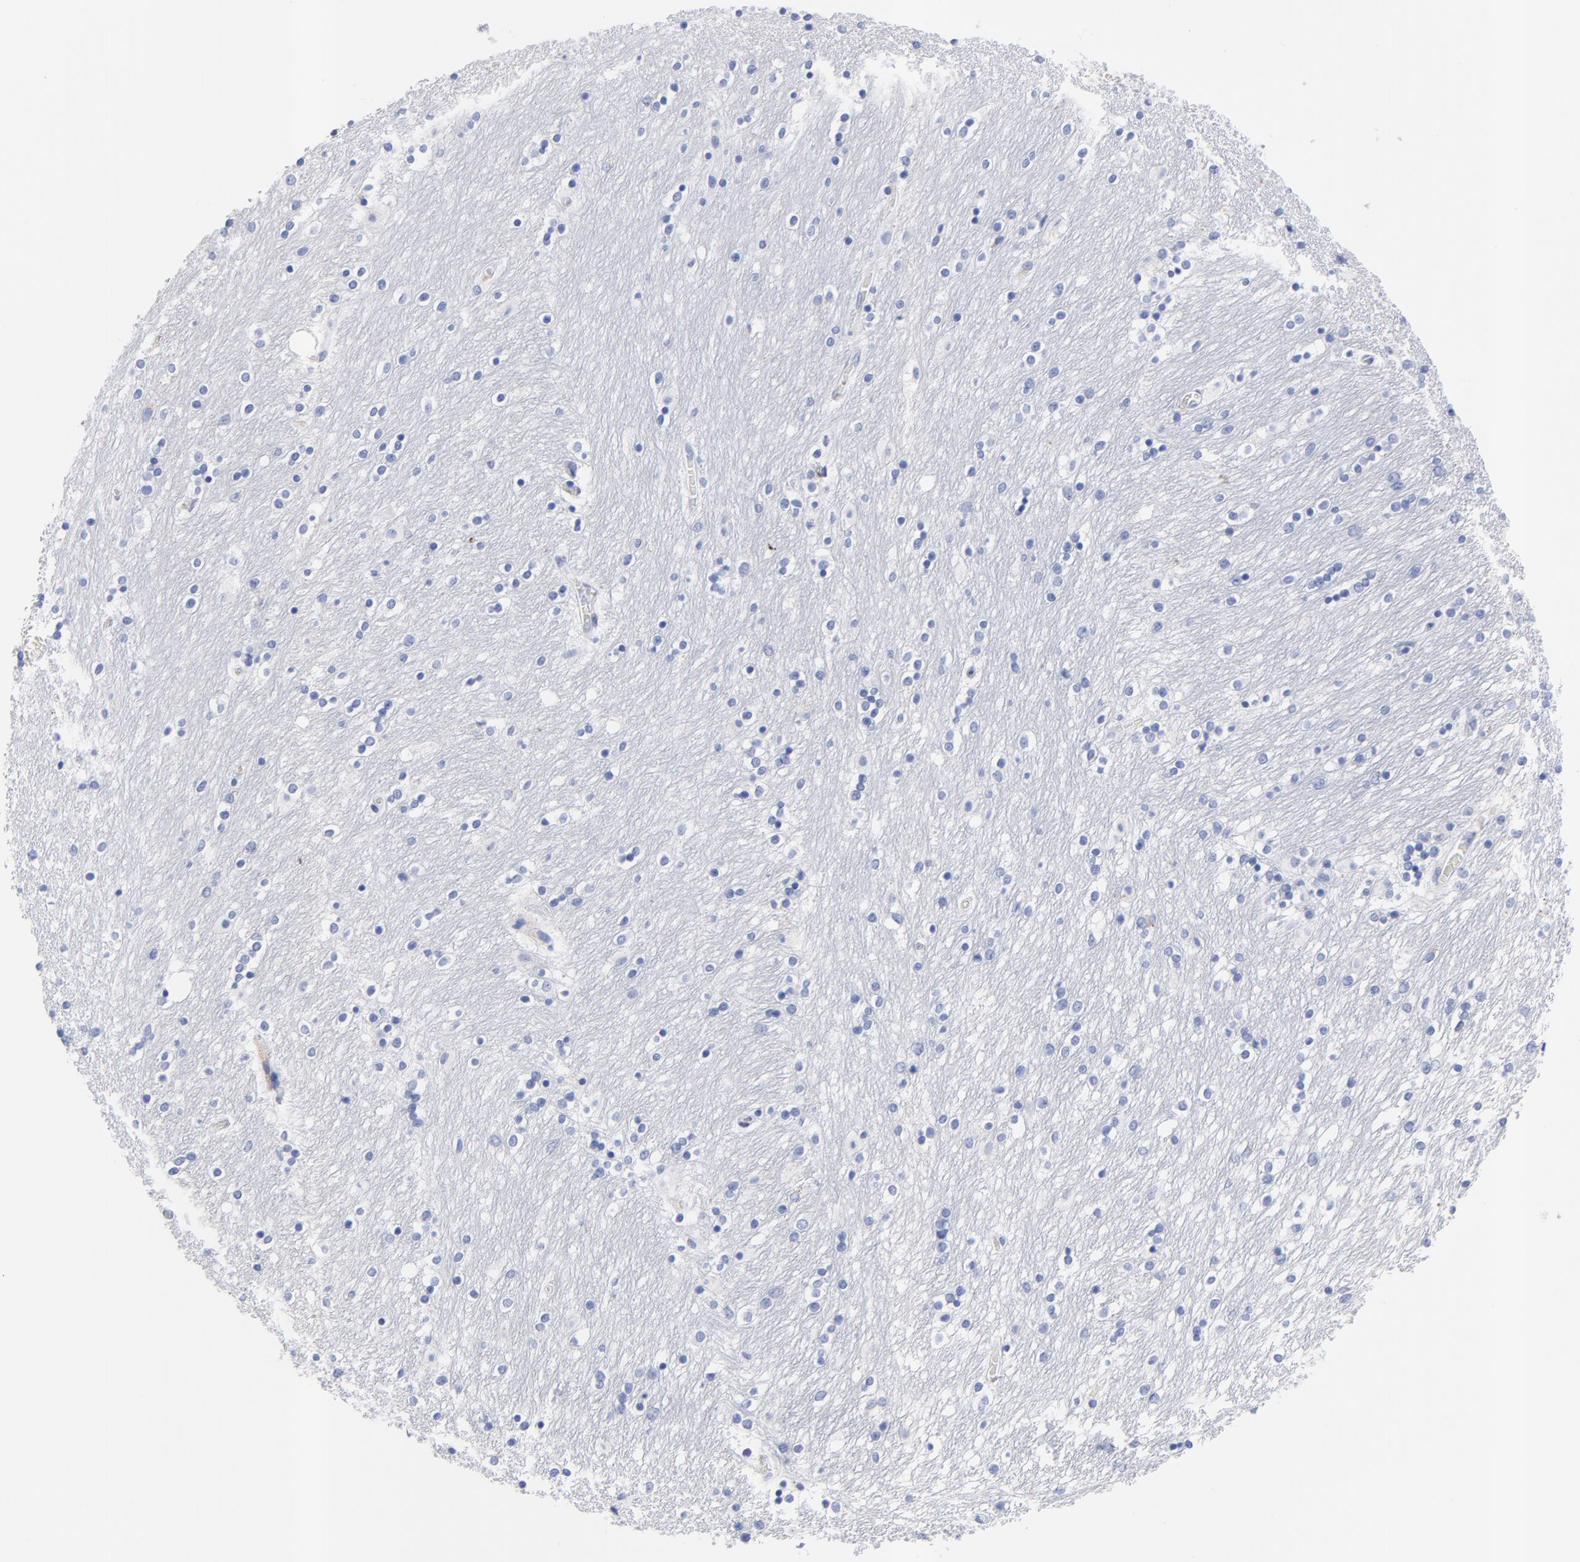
{"staining": {"intensity": "negative", "quantity": "none", "location": "none"}, "tissue": "caudate", "cell_type": "Glial cells", "image_type": "normal", "snomed": [{"axis": "morphology", "description": "Normal tissue, NOS"}, {"axis": "topography", "description": "Lateral ventricle wall"}], "caption": "Immunohistochemistry photomicrograph of unremarkable human caudate stained for a protein (brown), which shows no positivity in glial cells.", "gene": "CPVL", "patient": {"sex": "female", "age": 54}}